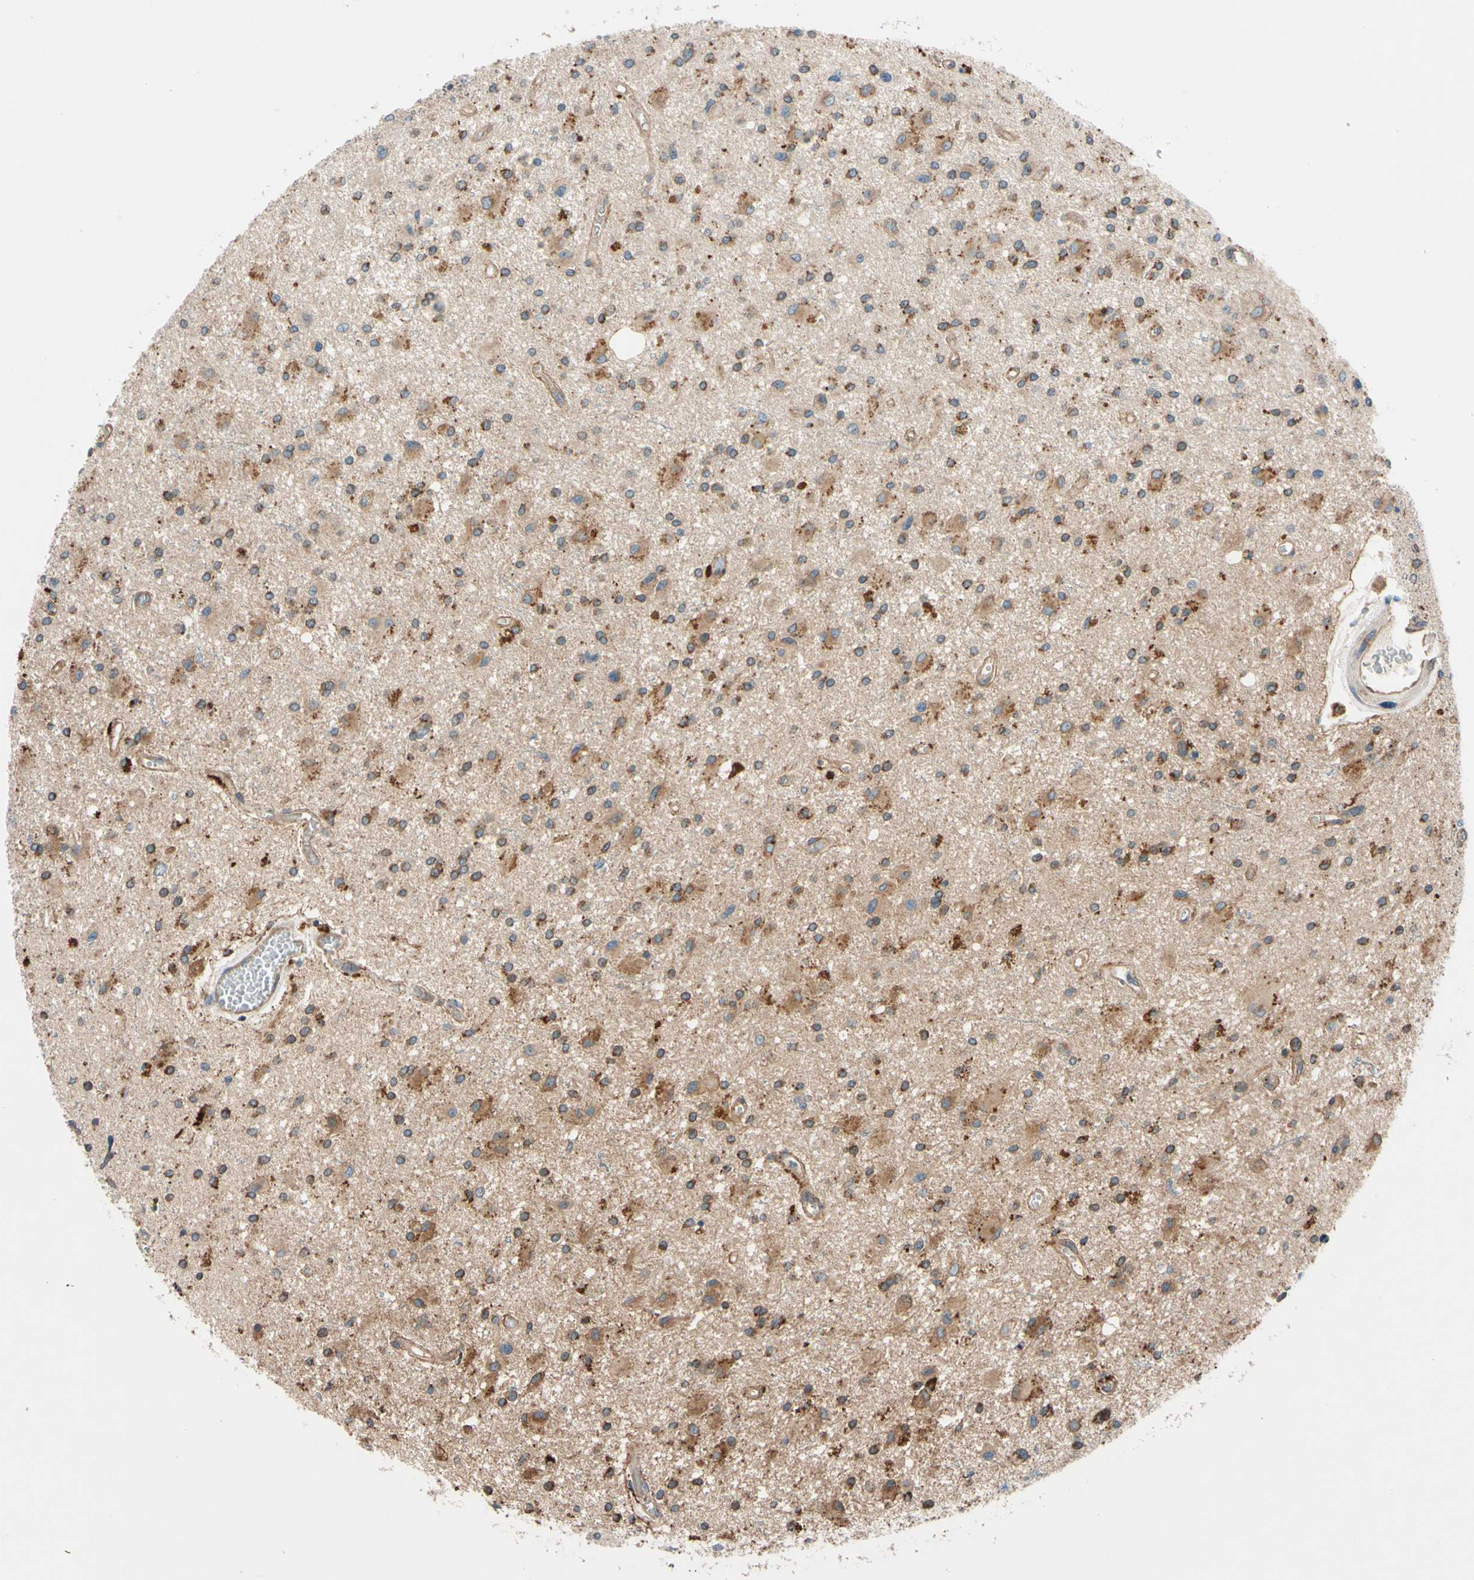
{"staining": {"intensity": "moderate", "quantity": ">75%", "location": "cytoplasmic/membranous"}, "tissue": "glioma", "cell_type": "Tumor cells", "image_type": "cancer", "snomed": [{"axis": "morphology", "description": "Glioma, malignant, Low grade"}, {"axis": "topography", "description": "Brain"}], "caption": "A micrograph of malignant glioma (low-grade) stained for a protein demonstrates moderate cytoplasmic/membranous brown staining in tumor cells. Immunohistochemistry stains the protein of interest in brown and the nuclei are stained blue.", "gene": "PHYH", "patient": {"sex": "male", "age": 58}}